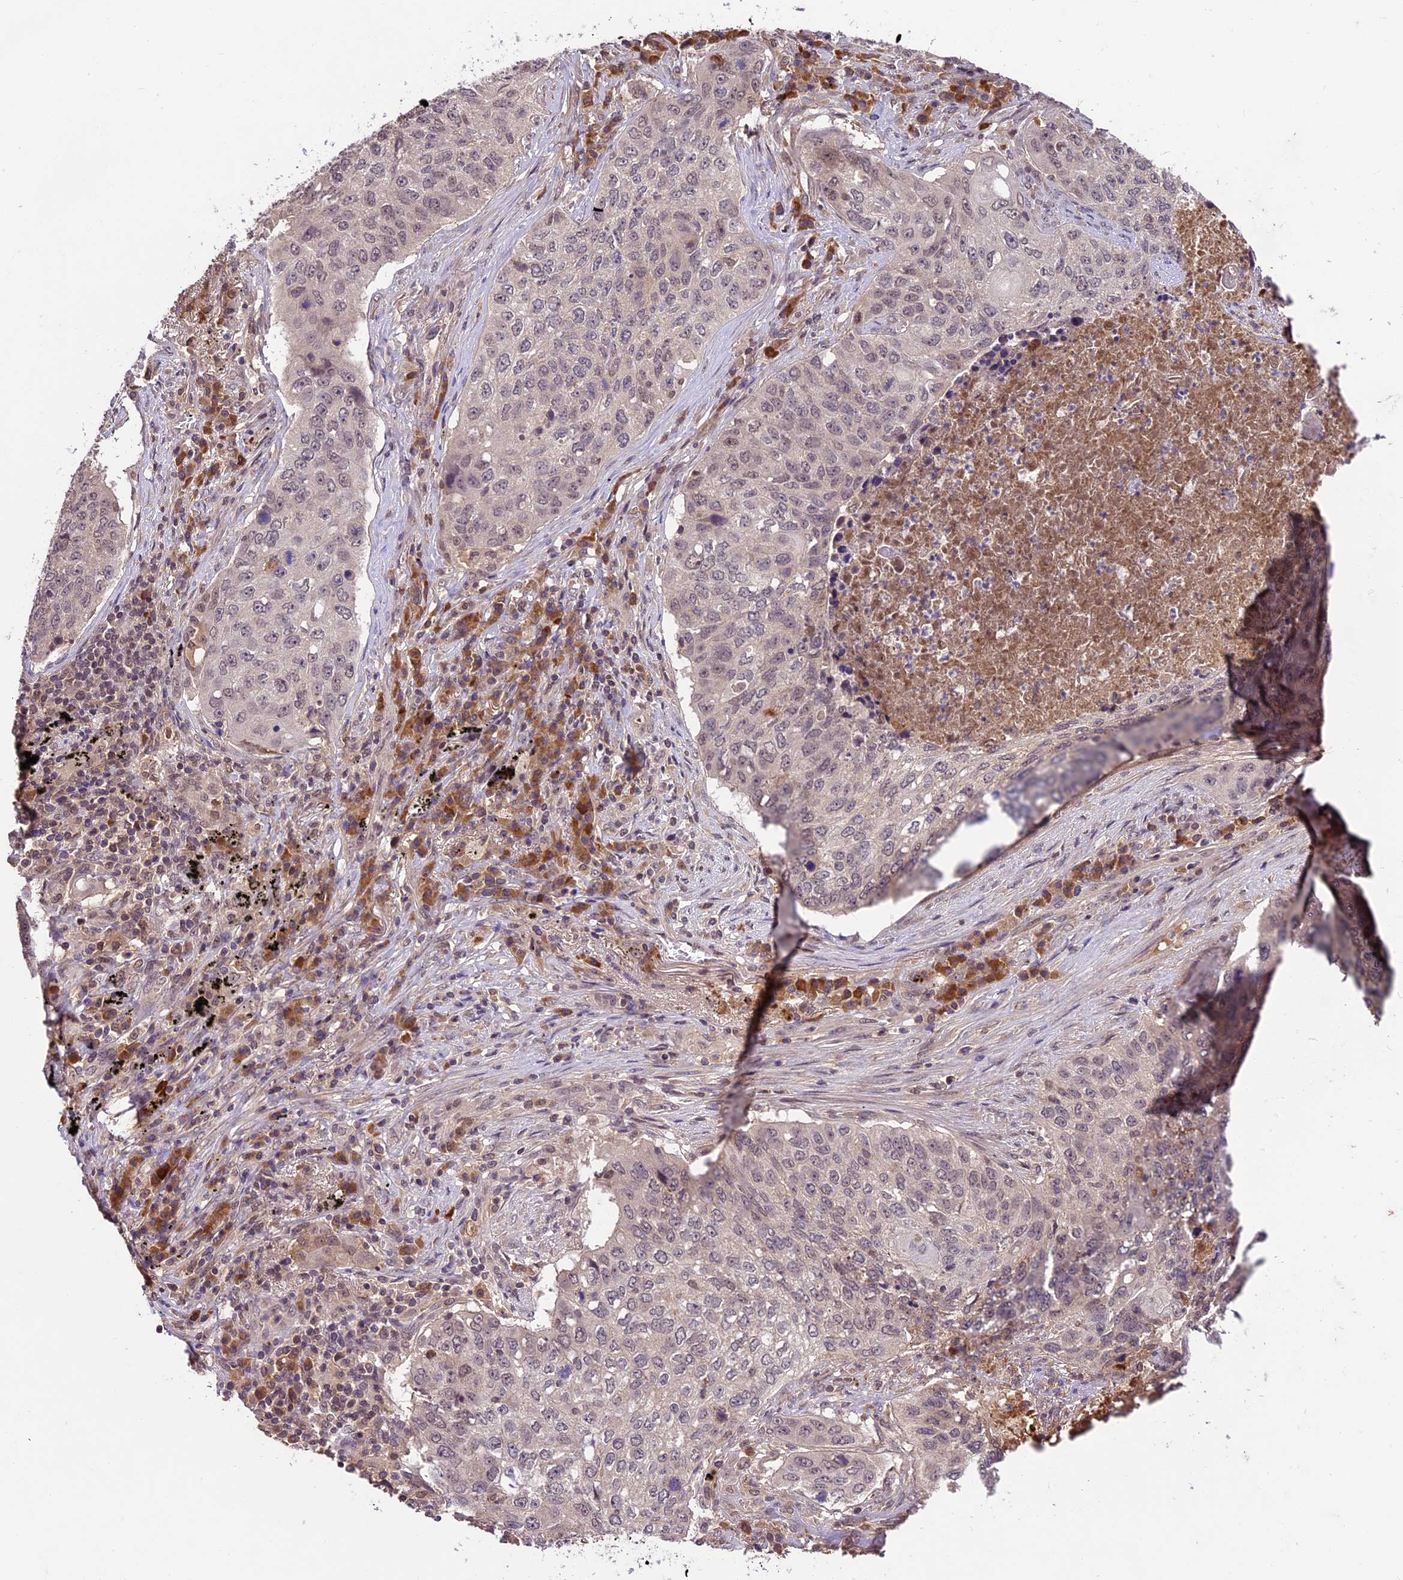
{"staining": {"intensity": "weak", "quantity": "25%-75%", "location": "nuclear"}, "tissue": "lung cancer", "cell_type": "Tumor cells", "image_type": "cancer", "snomed": [{"axis": "morphology", "description": "Squamous cell carcinoma, NOS"}, {"axis": "topography", "description": "Lung"}], "caption": "Protein expression analysis of lung cancer (squamous cell carcinoma) exhibits weak nuclear staining in about 25%-75% of tumor cells. (brown staining indicates protein expression, while blue staining denotes nuclei).", "gene": "ATP10A", "patient": {"sex": "female", "age": 63}}